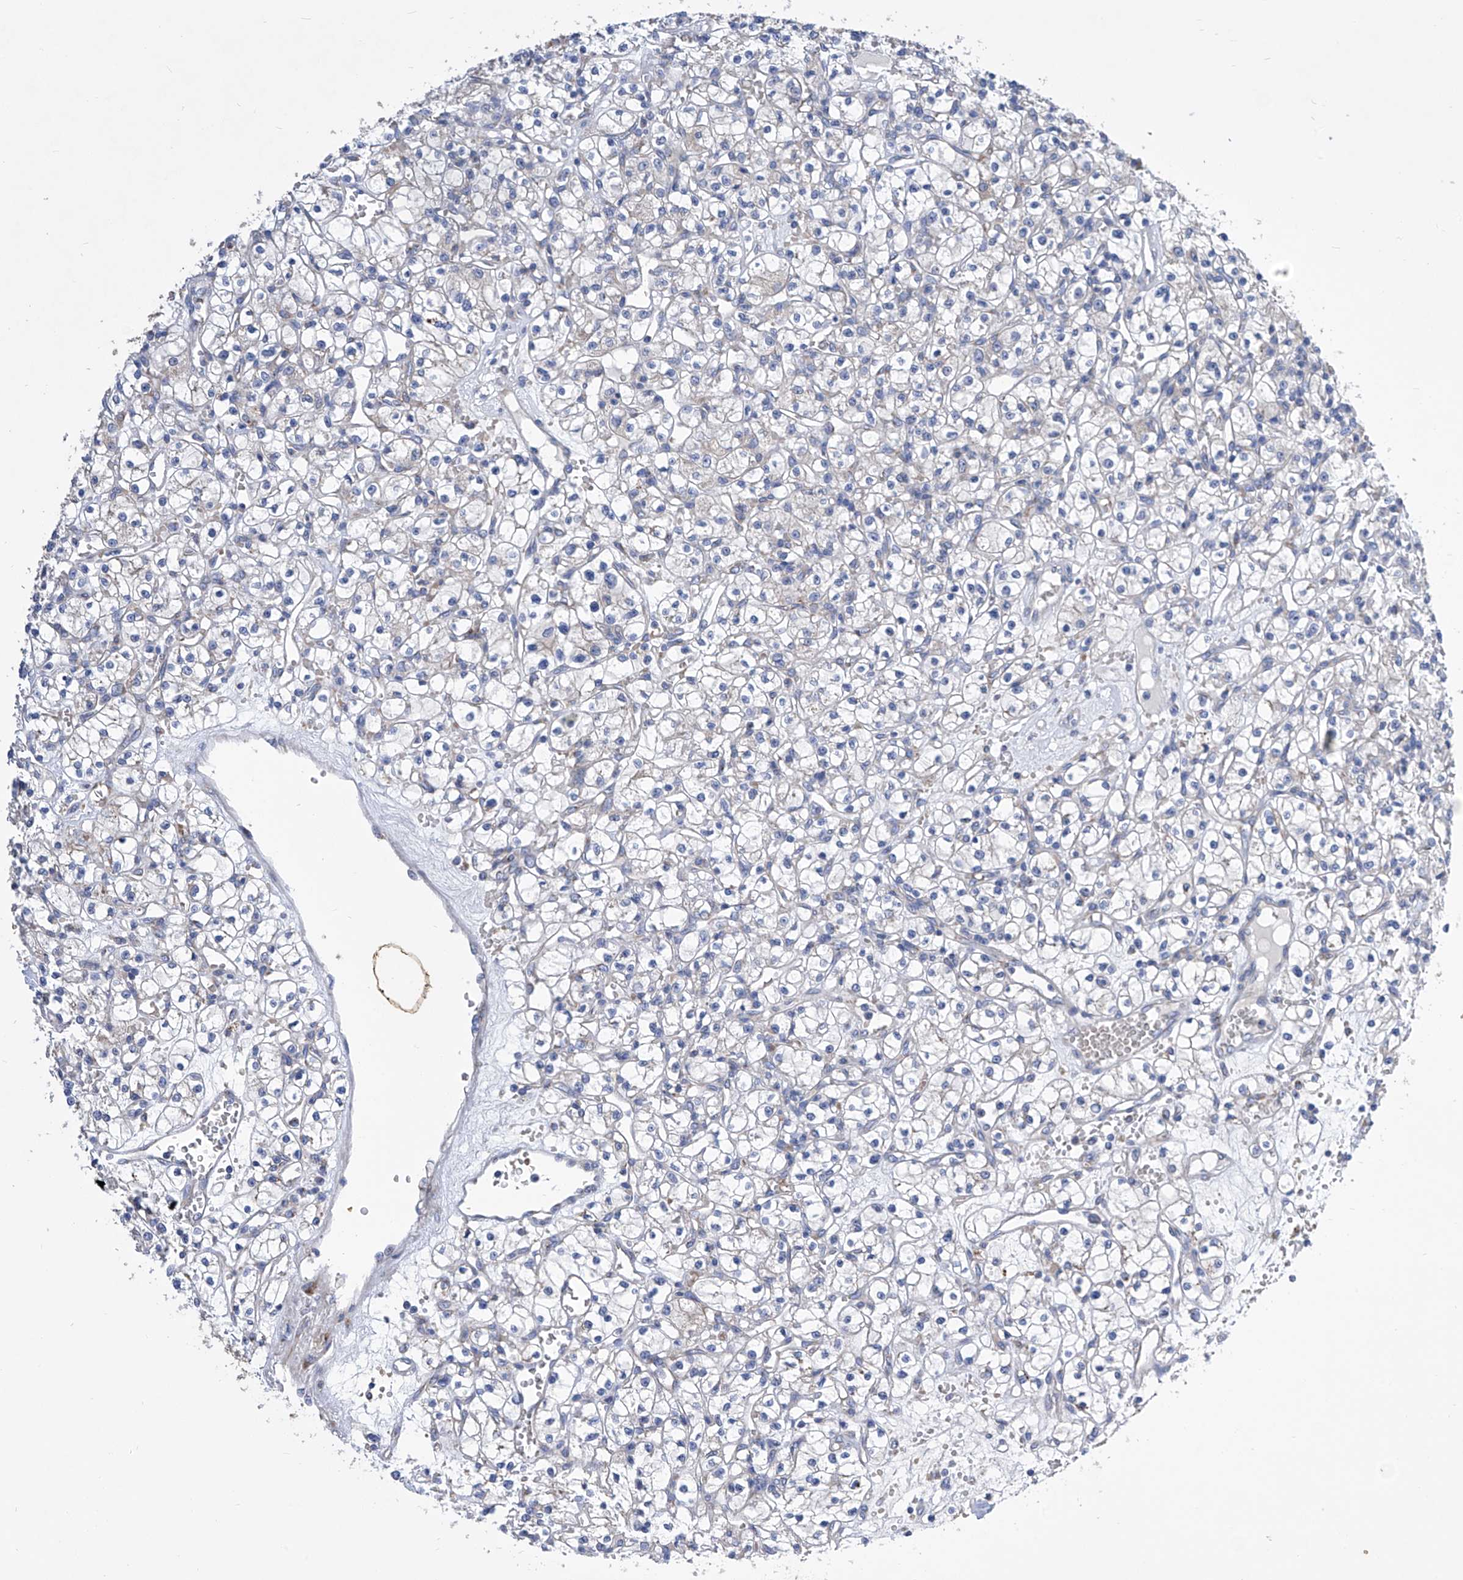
{"staining": {"intensity": "negative", "quantity": "none", "location": "none"}, "tissue": "renal cancer", "cell_type": "Tumor cells", "image_type": "cancer", "snomed": [{"axis": "morphology", "description": "Adenocarcinoma, NOS"}, {"axis": "topography", "description": "Kidney"}], "caption": "A histopathology image of human adenocarcinoma (renal) is negative for staining in tumor cells.", "gene": "TJAP1", "patient": {"sex": "female", "age": 59}}